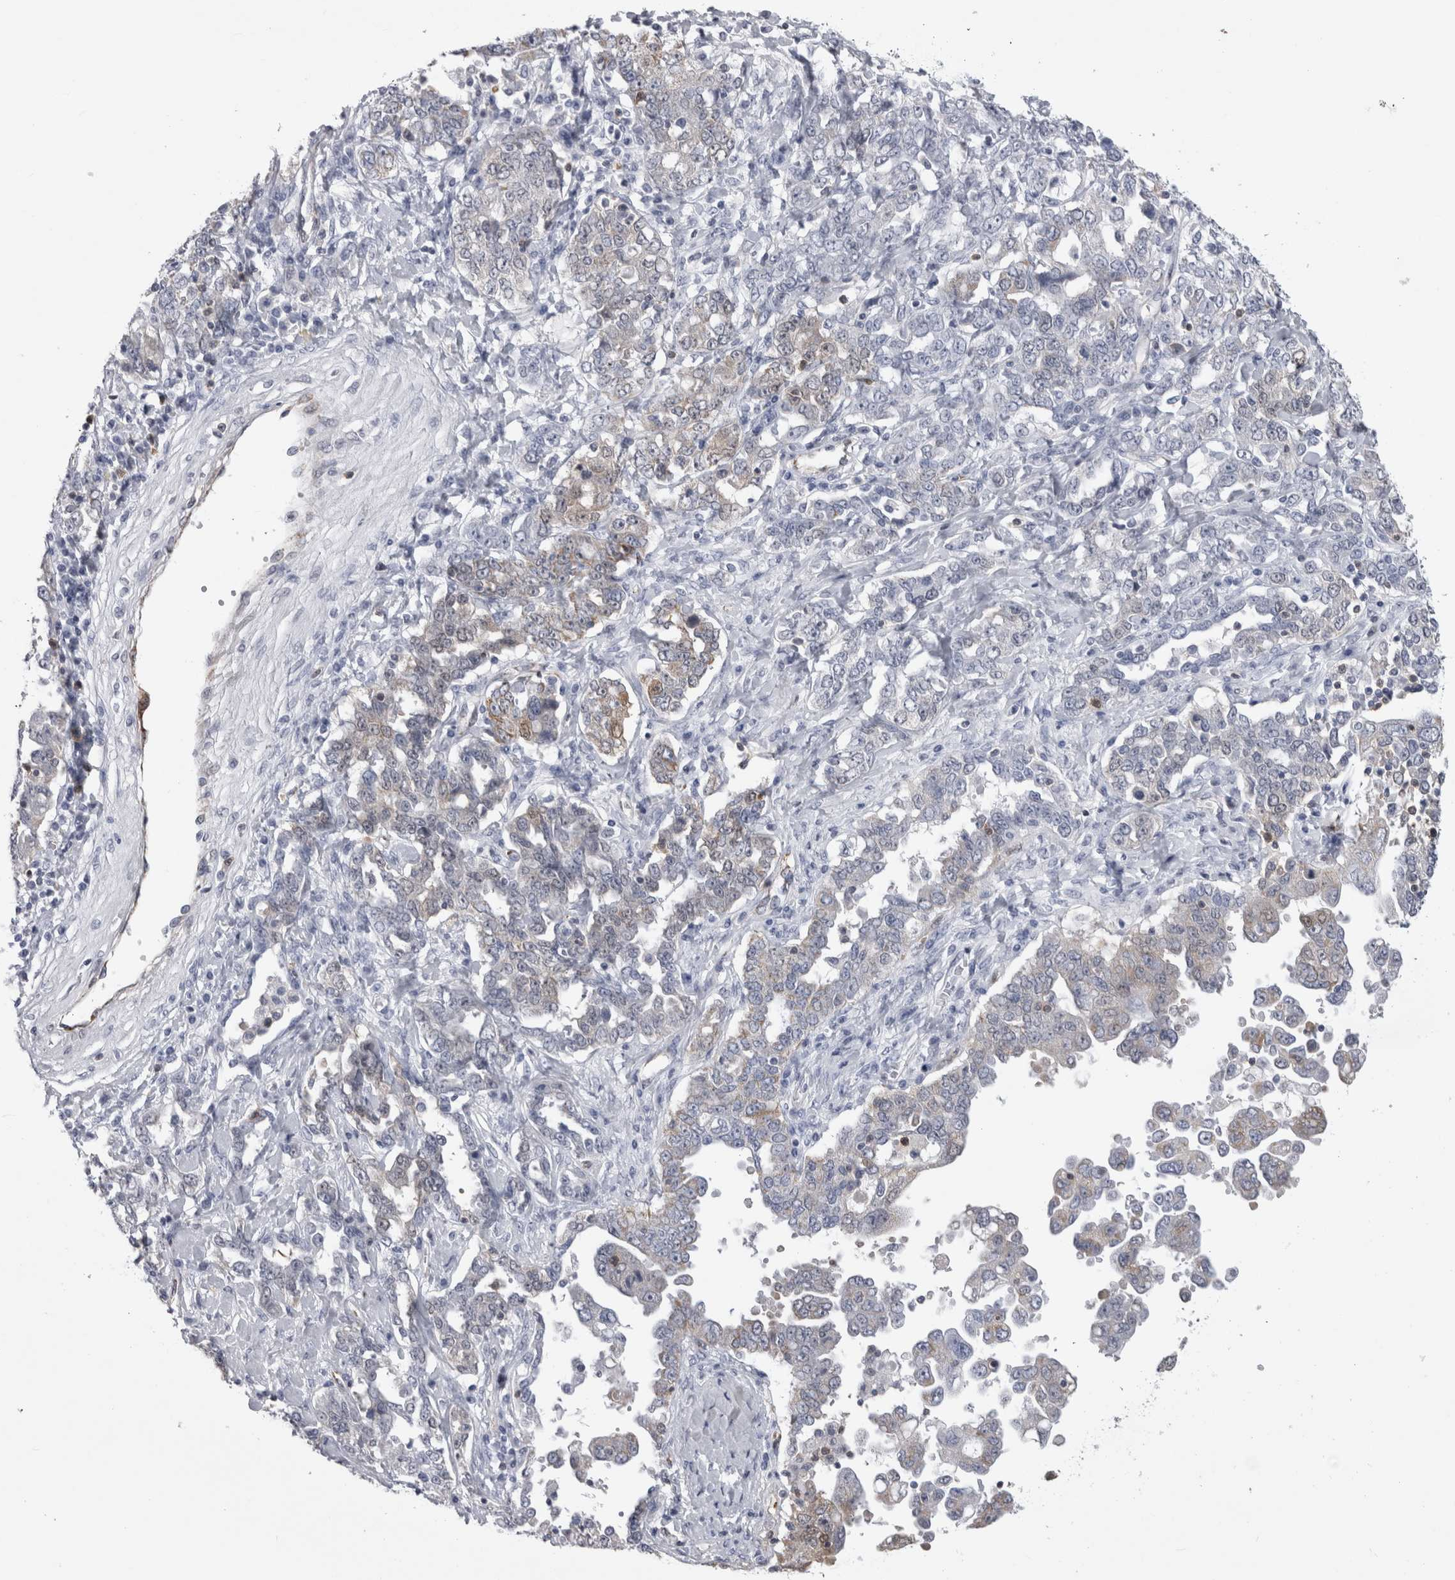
{"staining": {"intensity": "weak", "quantity": "<25%", "location": "cytoplasmic/membranous"}, "tissue": "ovarian cancer", "cell_type": "Tumor cells", "image_type": "cancer", "snomed": [{"axis": "morphology", "description": "Carcinoma, endometroid"}, {"axis": "topography", "description": "Ovary"}], "caption": "This photomicrograph is of ovarian endometroid carcinoma stained with immunohistochemistry to label a protein in brown with the nuclei are counter-stained blue. There is no positivity in tumor cells.", "gene": "ACOT7", "patient": {"sex": "female", "age": 62}}